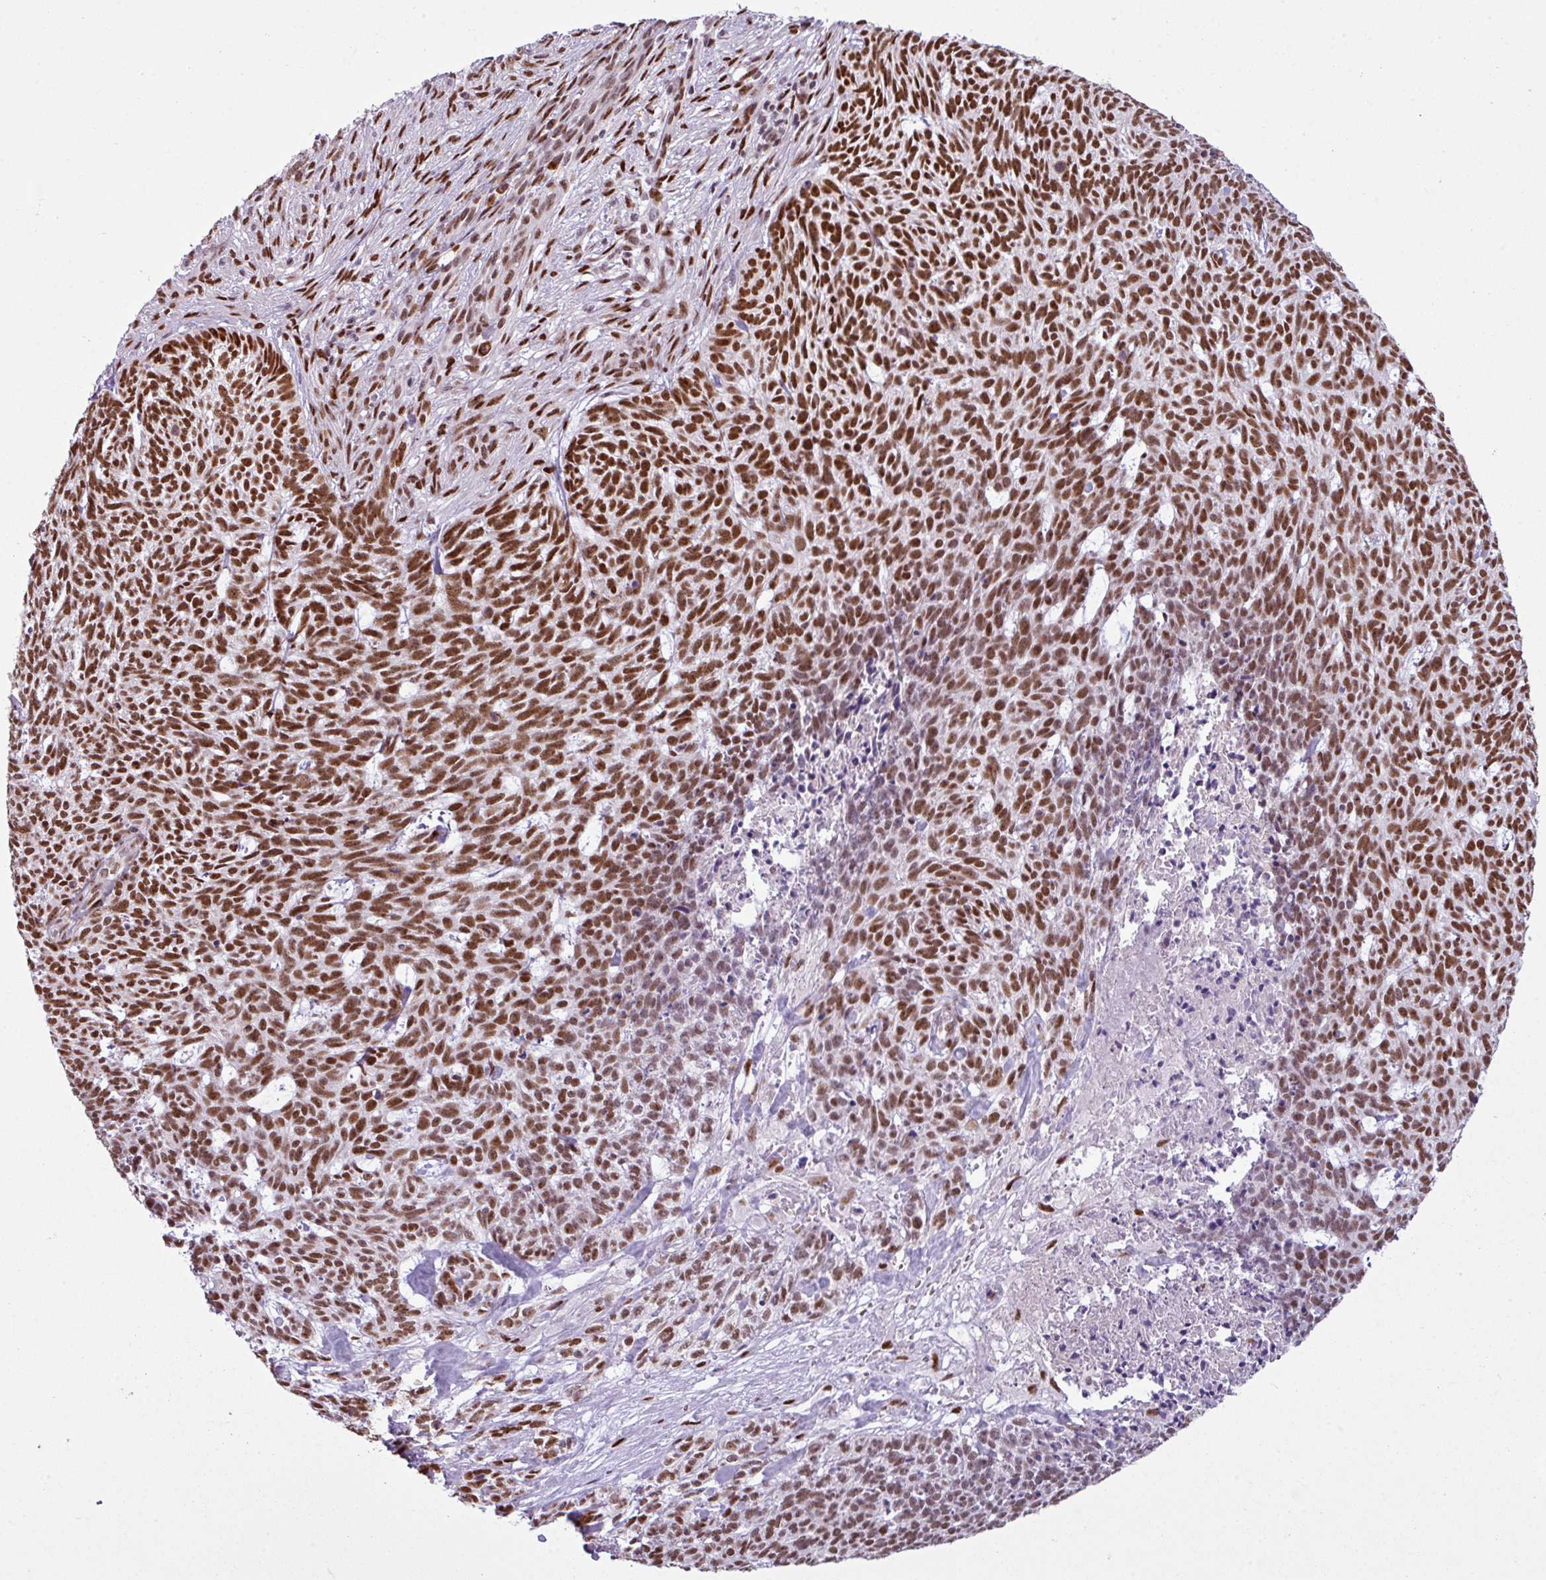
{"staining": {"intensity": "strong", "quantity": ">75%", "location": "nuclear"}, "tissue": "skin cancer", "cell_type": "Tumor cells", "image_type": "cancer", "snomed": [{"axis": "morphology", "description": "Basal cell carcinoma"}, {"axis": "topography", "description": "Skin"}], "caption": "Immunohistochemistry (DAB (3,3'-diaminobenzidine)) staining of skin basal cell carcinoma shows strong nuclear protein expression in about >75% of tumor cells. (Stains: DAB (3,3'-diaminobenzidine) in brown, nuclei in blue, Microscopy: brightfield microscopy at high magnification).", "gene": "PRDM5", "patient": {"sex": "female", "age": 93}}